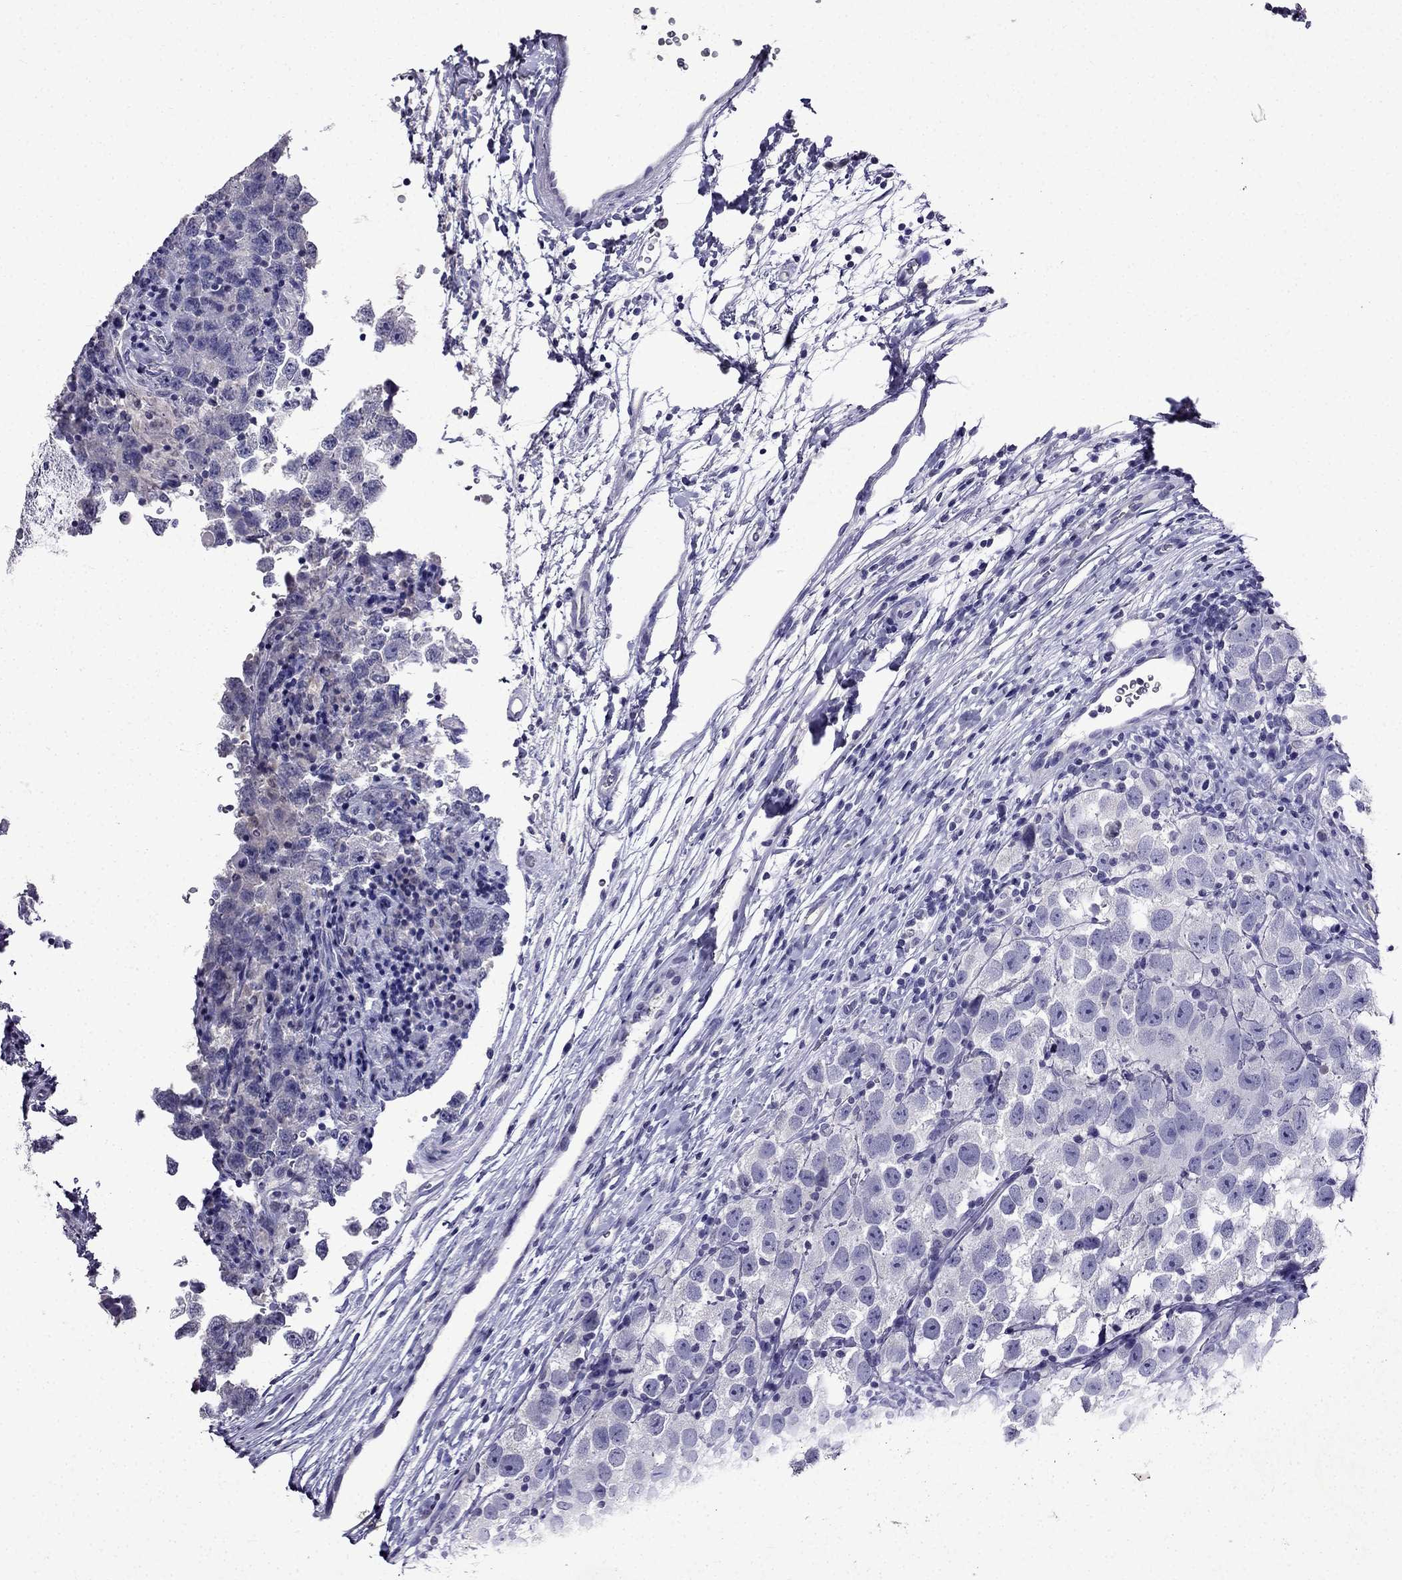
{"staining": {"intensity": "negative", "quantity": "none", "location": "none"}, "tissue": "testis cancer", "cell_type": "Tumor cells", "image_type": "cancer", "snomed": [{"axis": "morphology", "description": "Seminoma, NOS"}, {"axis": "topography", "description": "Testis"}], "caption": "A photomicrograph of human testis seminoma is negative for staining in tumor cells.", "gene": "DNAH17", "patient": {"sex": "male", "age": 26}}